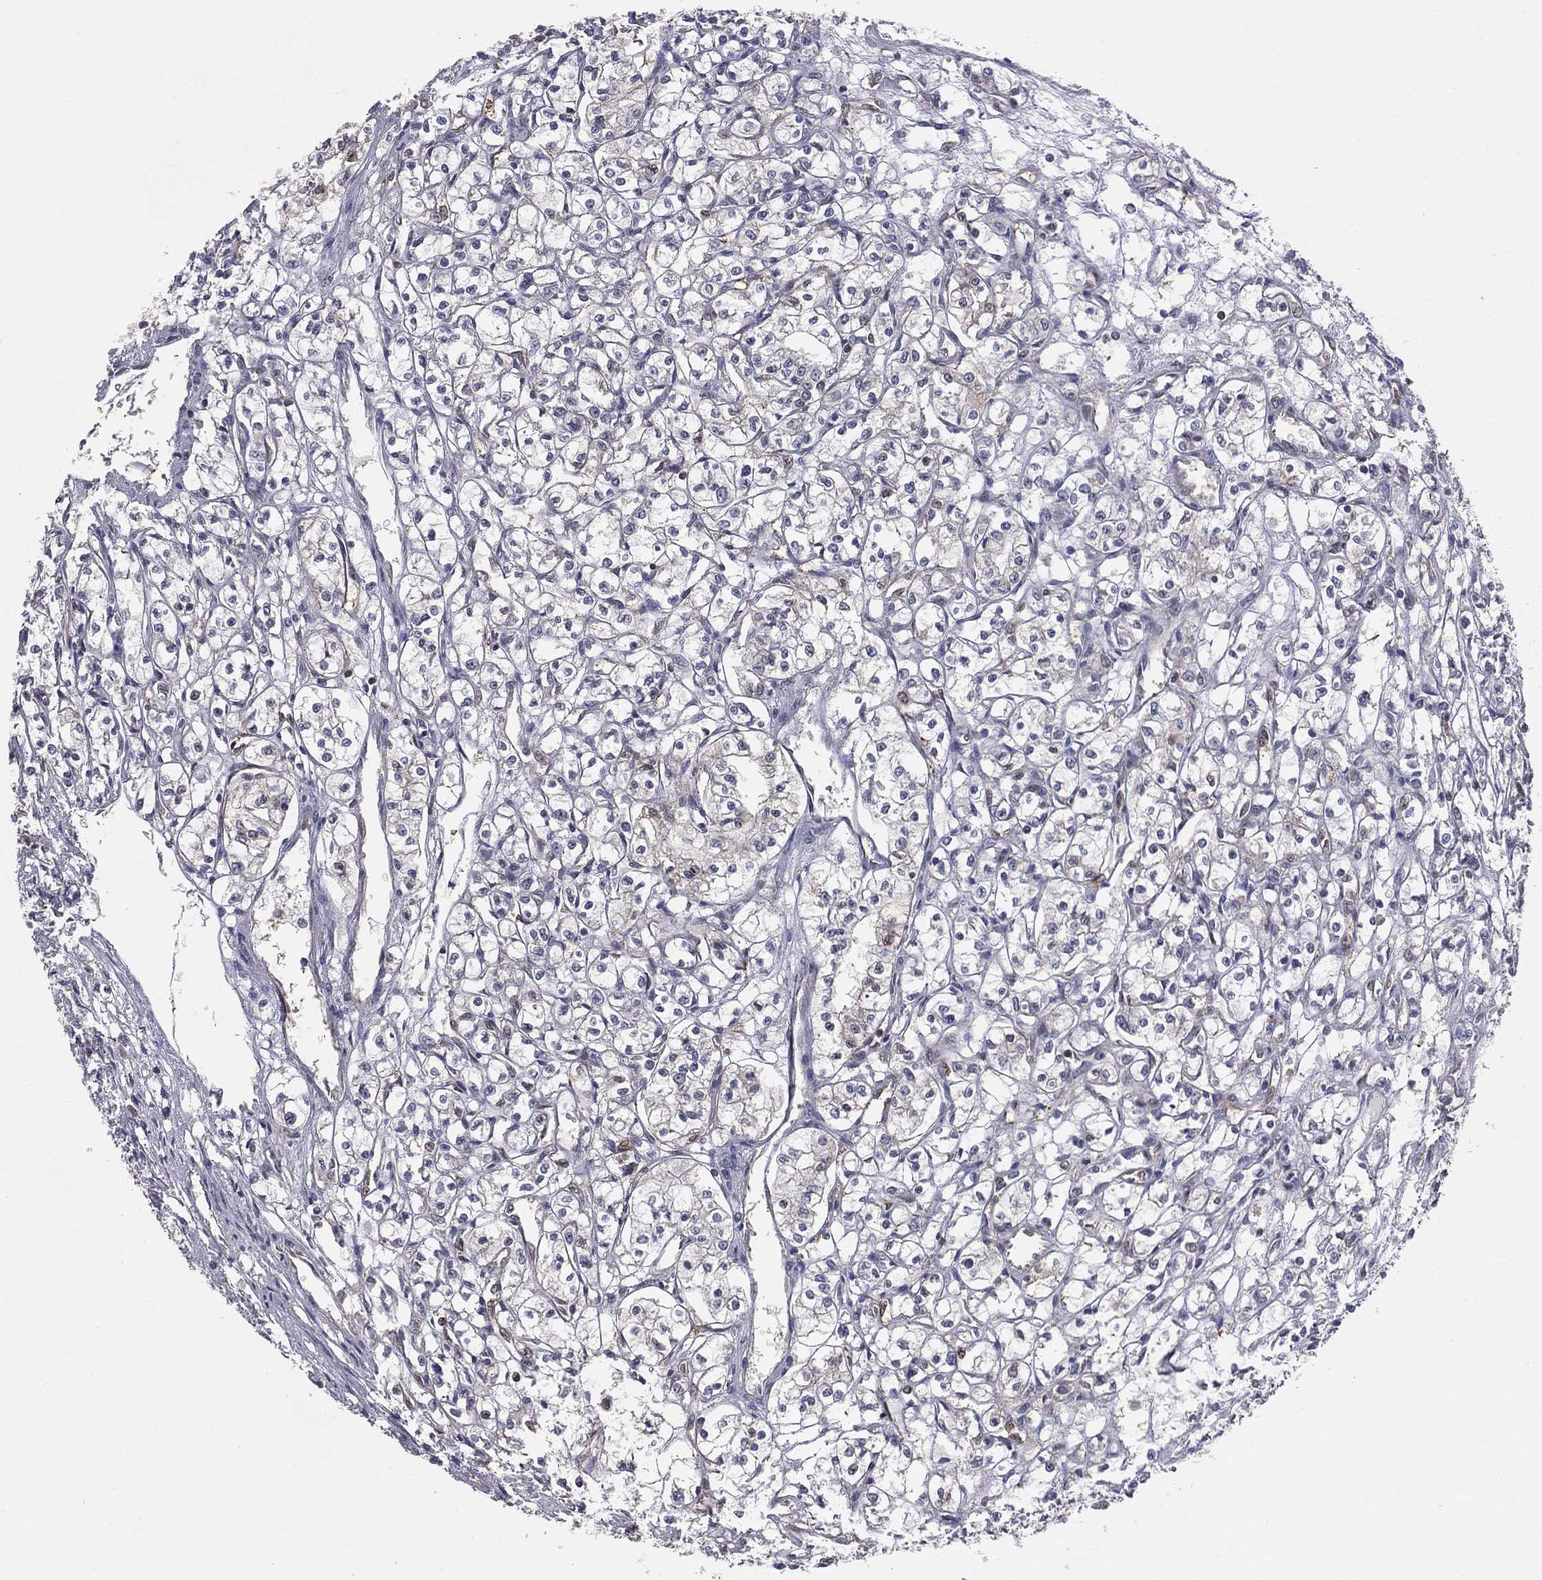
{"staining": {"intensity": "negative", "quantity": "none", "location": "none"}, "tissue": "renal cancer", "cell_type": "Tumor cells", "image_type": "cancer", "snomed": [{"axis": "morphology", "description": "Adenocarcinoma, NOS"}, {"axis": "topography", "description": "Kidney"}], "caption": "Tumor cells show no significant staining in renal cancer (adenocarcinoma). Nuclei are stained in blue.", "gene": "DMKN", "patient": {"sex": "male", "age": 56}}